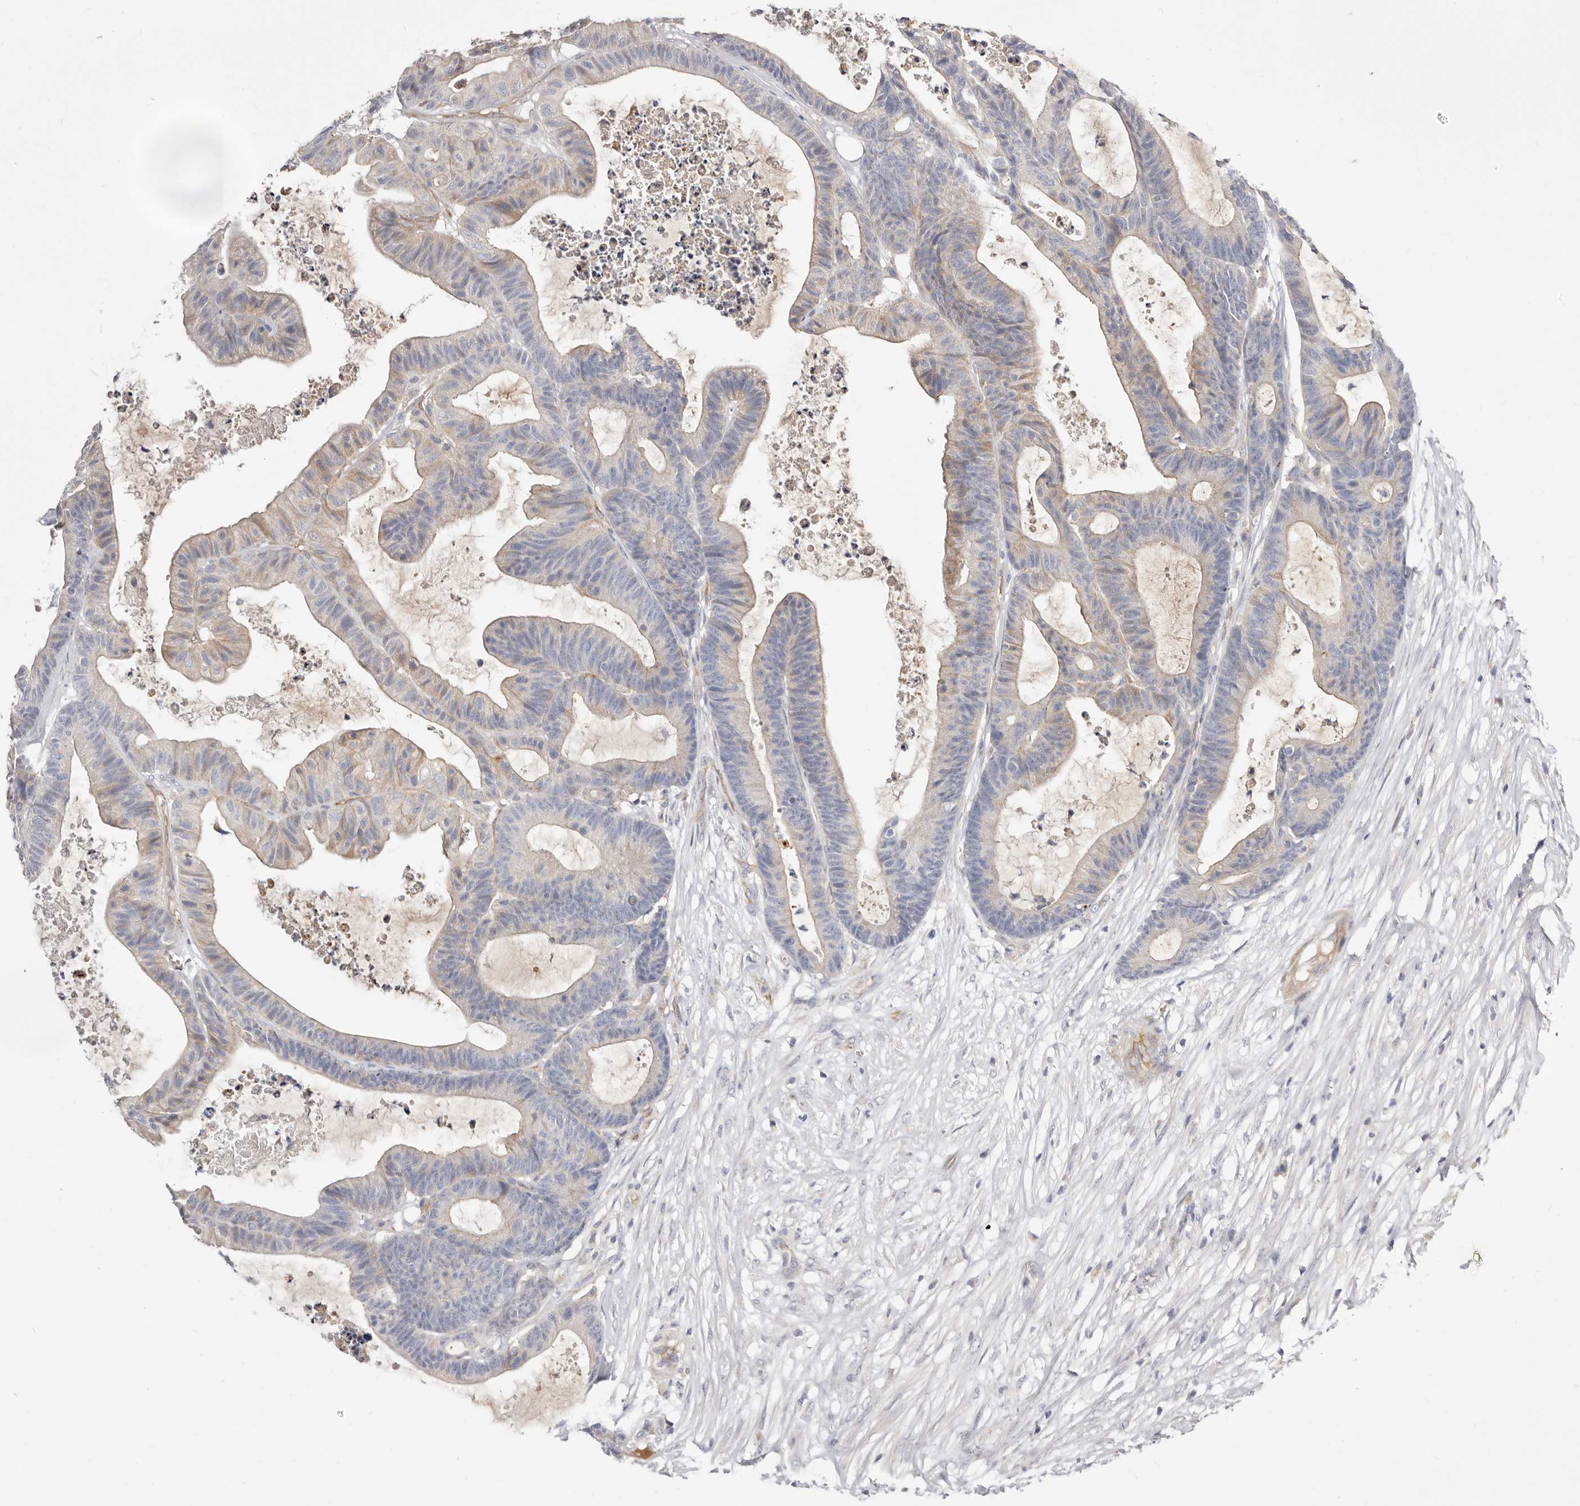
{"staining": {"intensity": "negative", "quantity": "none", "location": "none"}, "tissue": "colorectal cancer", "cell_type": "Tumor cells", "image_type": "cancer", "snomed": [{"axis": "morphology", "description": "Adenocarcinoma, NOS"}, {"axis": "topography", "description": "Colon"}], "caption": "Immunohistochemical staining of human colorectal cancer demonstrates no significant positivity in tumor cells. (DAB (3,3'-diaminobenzidine) immunohistochemistry, high magnification).", "gene": "ADAMTS9", "patient": {"sex": "female", "age": 84}}